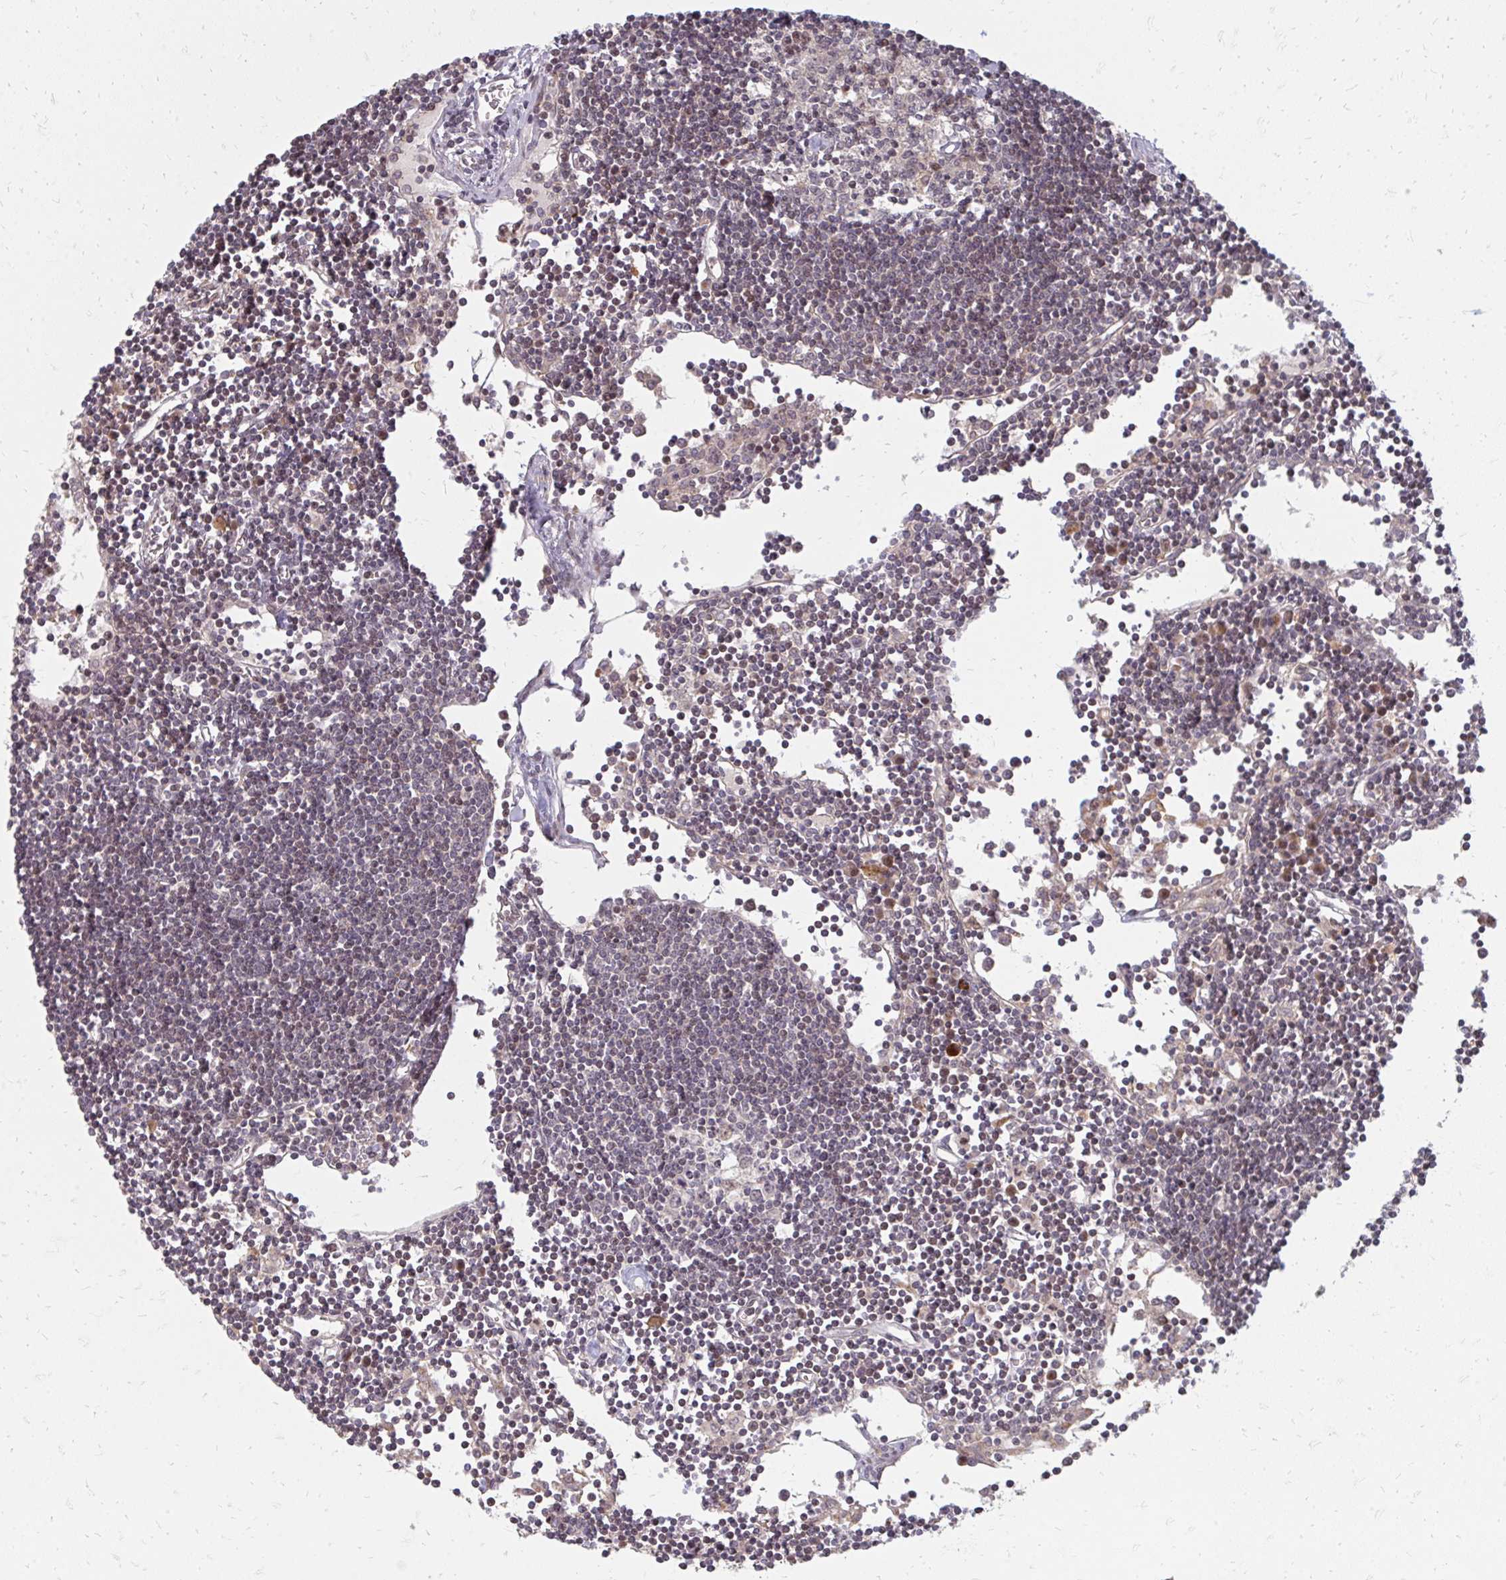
{"staining": {"intensity": "negative", "quantity": "none", "location": "none"}, "tissue": "lymph node", "cell_type": "Germinal center cells", "image_type": "normal", "snomed": [{"axis": "morphology", "description": "Normal tissue, NOS"}, {"axis": "topography", "description": "Lymph node"}], "caption": "Immunohistochemical staining of normal lymph node exhibits no significant expression in germinal center cells. (Stains: DAB IHC with hematoxylin counter stain, Microscopy: brightfield microscopy at high magnification).", "gene": "ZNF285", "patient": {"sex": "female", "age": 65}}